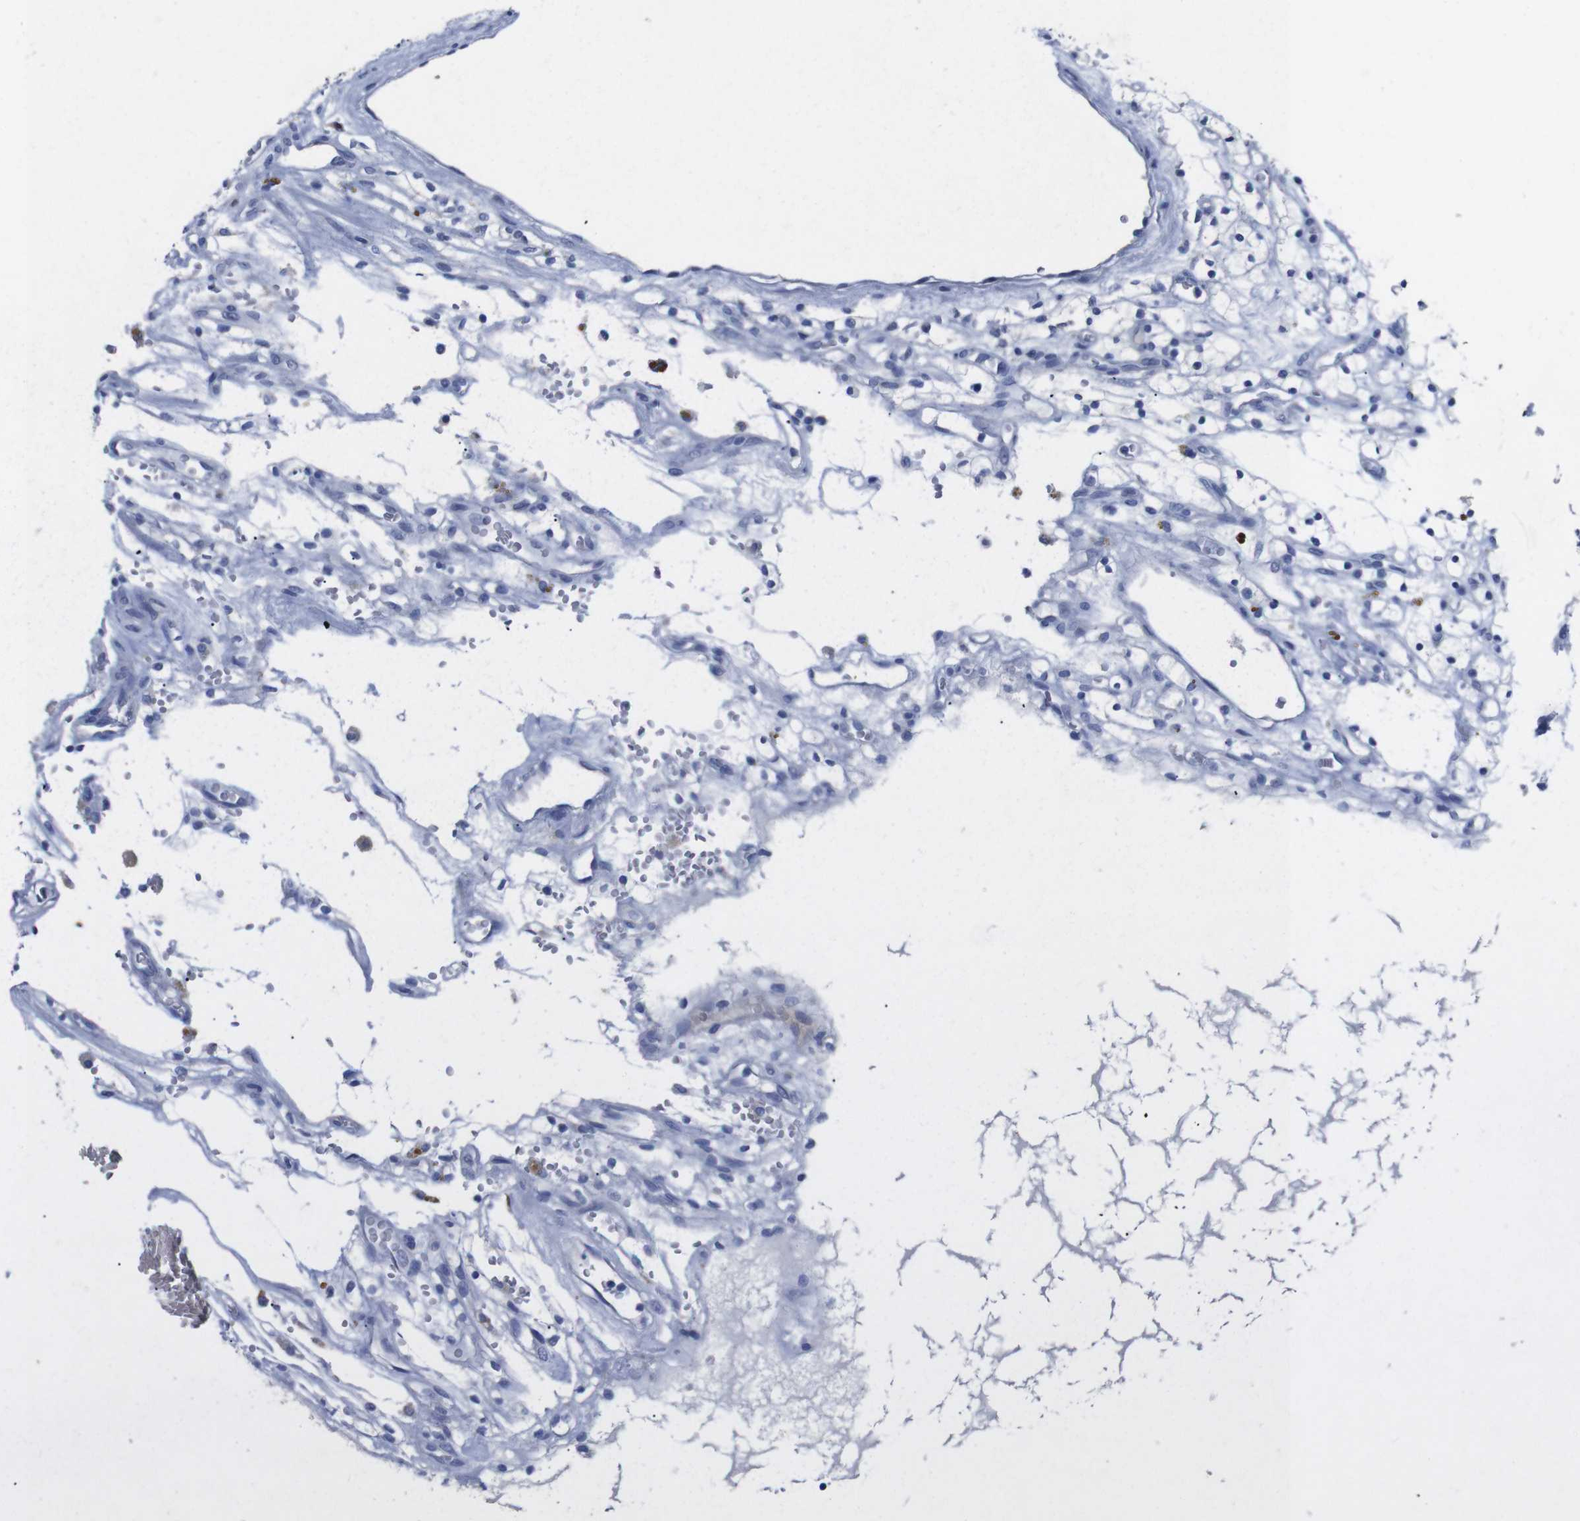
{"staining": {"intensity": "negative", "quantity": "none", "location": "none"}, "tissue": "renal cancer", "cell_type": "Tumor cells", "image_type": "cancer", "snomed": [{"axis": "morphology", "description": "Adenocarcinoma, NOS"}, {"axis": "topography", "description": "Kidney"}], "caption": "A photomicrograph of human renal cancer (adenocarcinoma) is negative for staining in tumor cells.", "gene": "GJB2", "patient": {"sex": "female", "age": 57}}